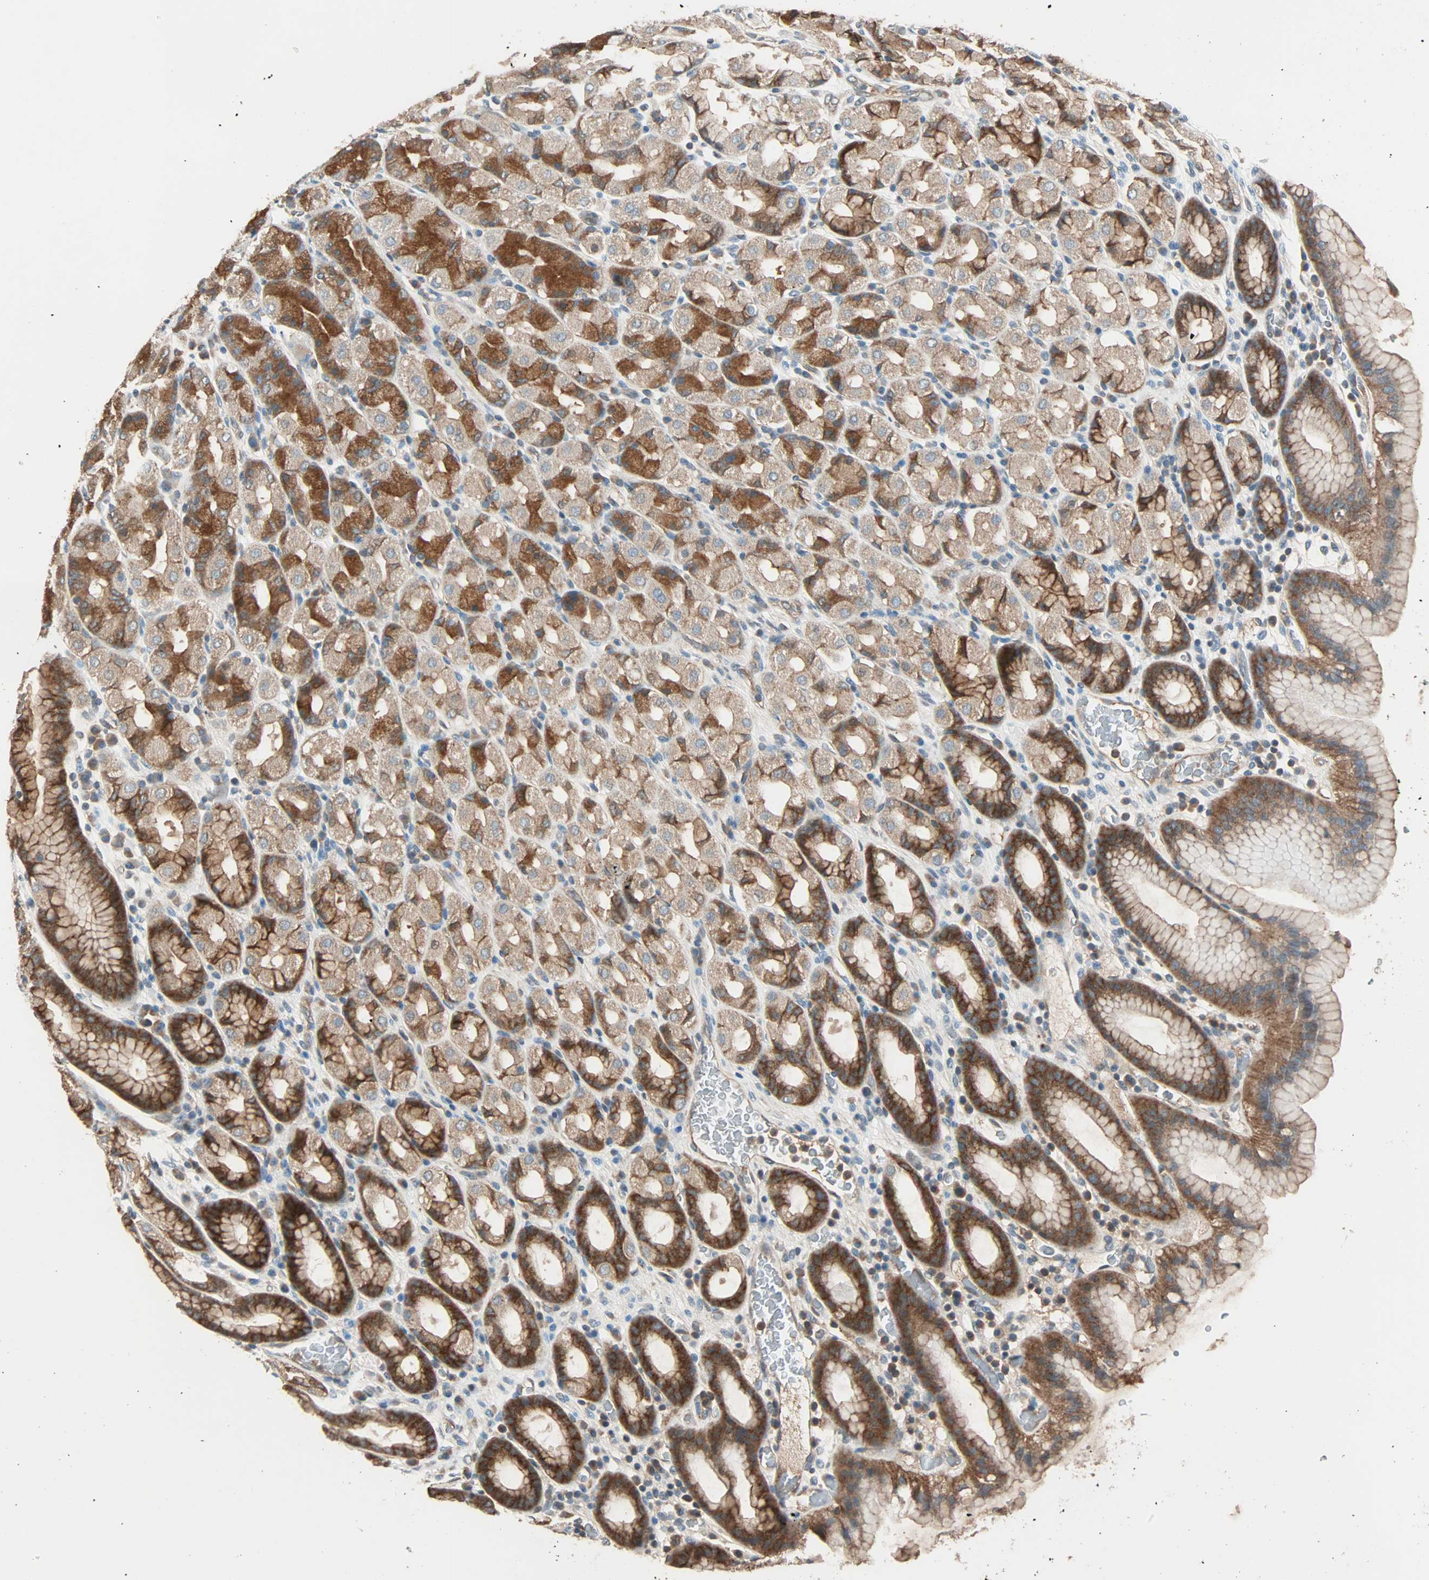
{"staining": {"intensity": "strong", "quantity": "25%-75%", "location": "cytoplasmic/membranous"}, "tissue": "stomach", "cell_type": "Glandular cells", "image_type": "normal", "snomed": [{"axis": "morphology", "description": "Normal tissue, NOS"}, {"axis": "topography", "description": "Stomach, upper"}], "caption": "An IHC photomicrograph of unremarkable tissue is shown. Protein staining in brown labels strong cytoplasmic/membranous positivity in stomach within glandular cells.", "gene": "MAP3K21", "patient": {"sex": "male", "age": 68}}